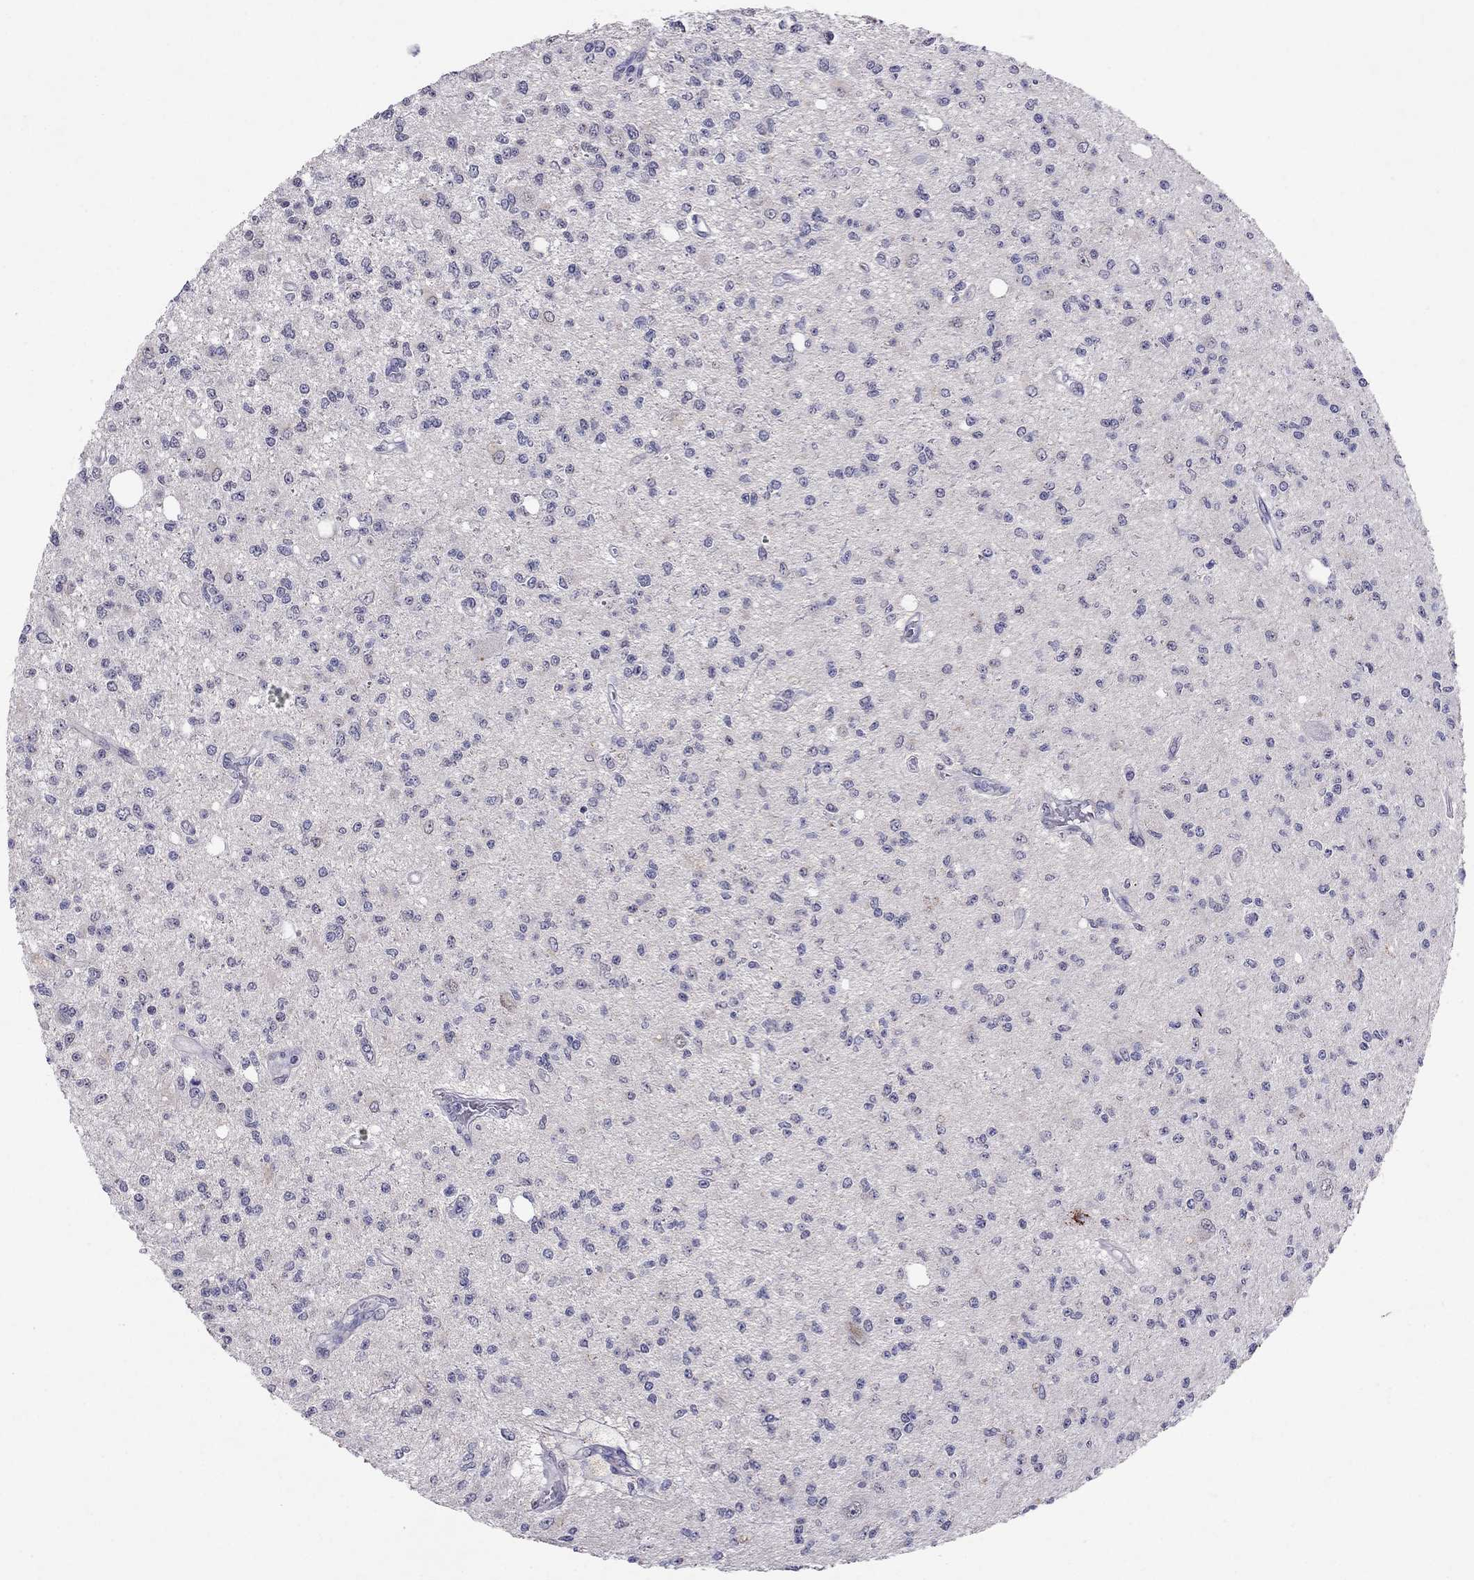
{"staining": {"intensity": "negative", "quantity": "none", "location": "none"}, "tissue": "glioma", "cell_type": "Tumor cells", "image_type": "cancer", "snomed": [{"axis": "morphology", "description": "Glioma, malignant, Low grade"}, {"axis": "topography", "description": "Brain"}], "caption": "An image of glioma stained for a protein reveals no brown staining in tumor cells. (Stains: DAB (3,3'-diaminobenzidine) immunohistochemistry with hematoxylin counter stain, Microscopy: brightfield microscopy at high magnification).", "gene": "MYO3B", "patient": {"sex": "male", "age": 67}}